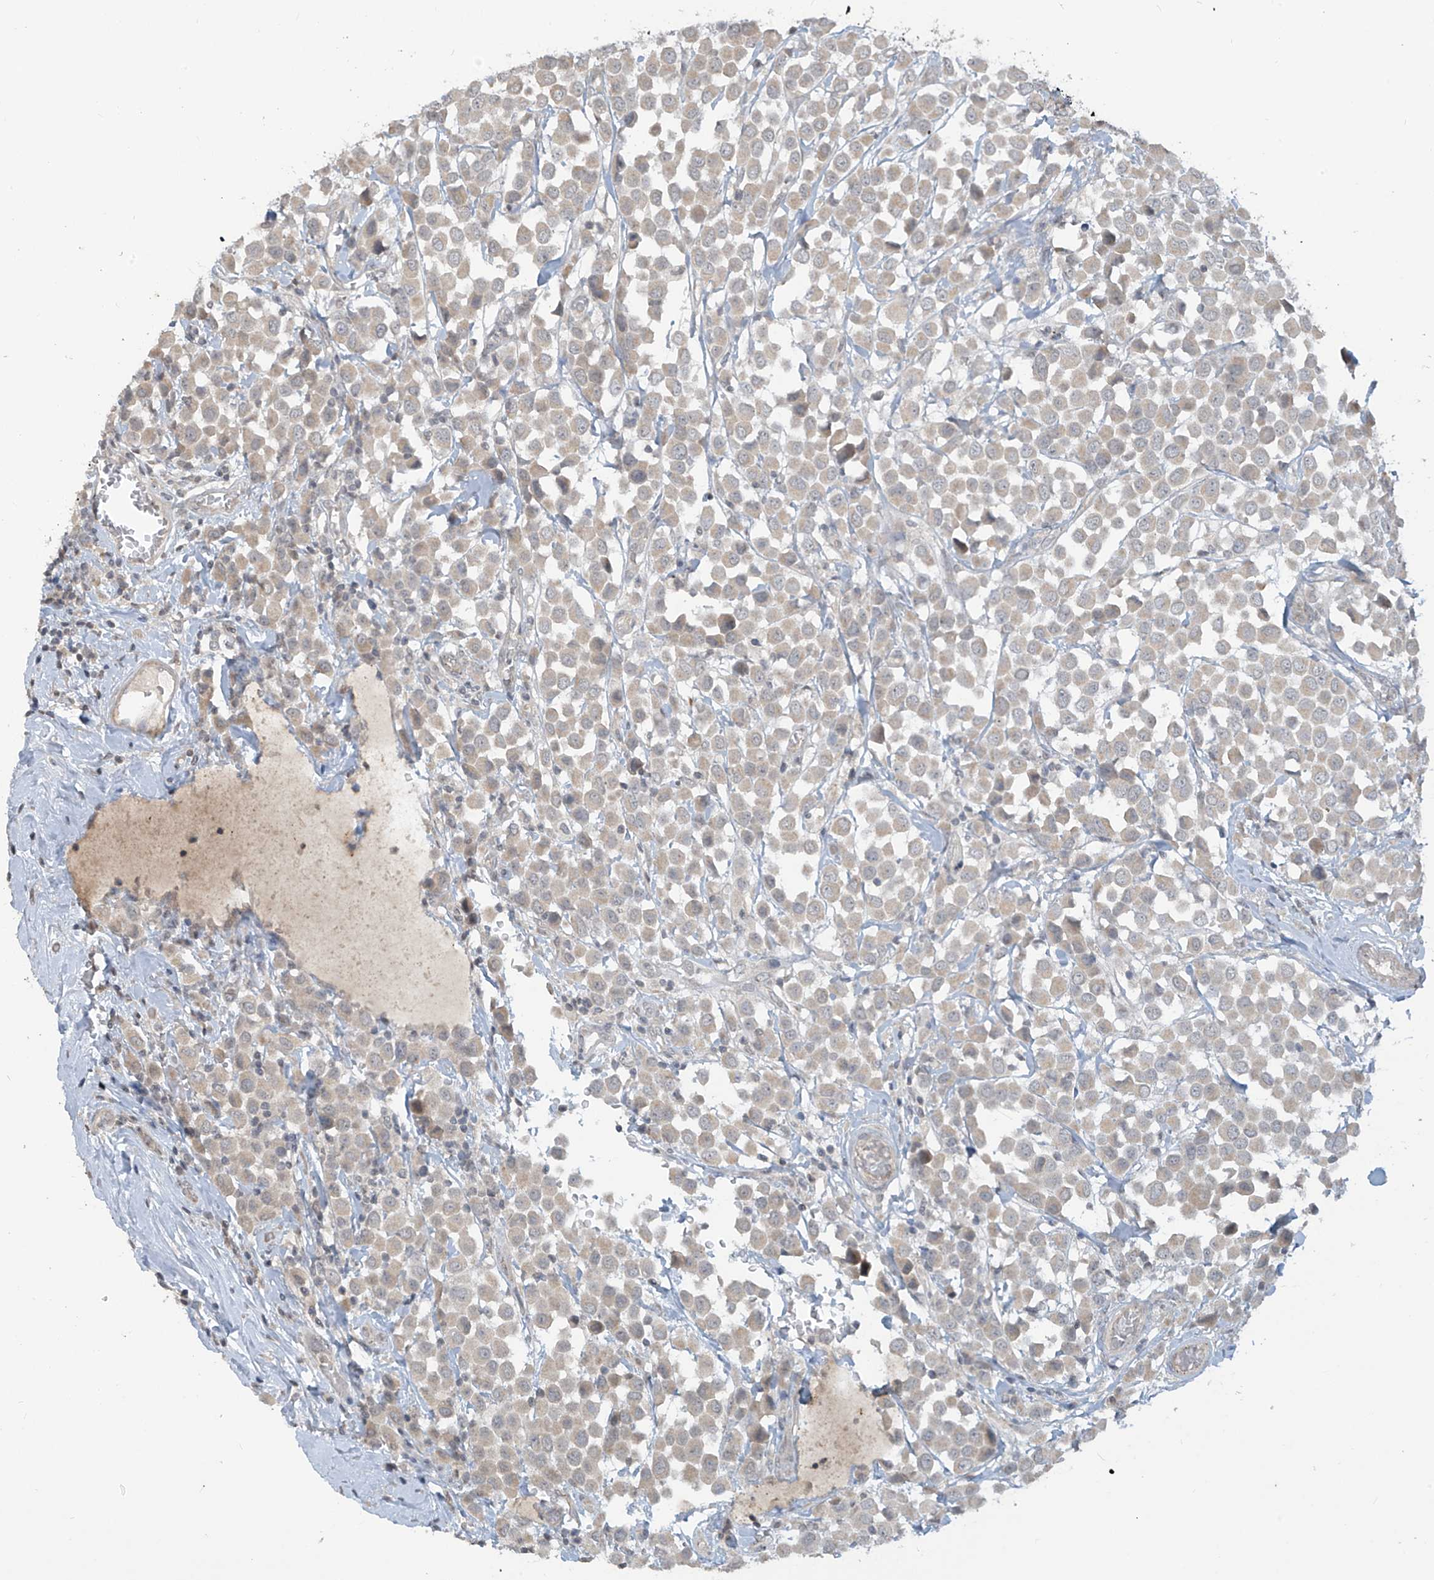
{"staining": {"intensity": "weak", "quantity": ">75%", "location": "cytoplasmic/membranous"}, "tissue": "breast cancer", "cell_type": "Tumor cells", "image_type": "cancer", "snomed": [{"axis": "morphology", "description": "Duct carcinoma"}, {"axis": "topography", "description": "Breast"}], "caption": "This micrograph shows IHC staining of human breast intraductal carcinoma, with low weak cytoplasmic/membranous staining in approximately >75% of tumor cells.", "gene": "DGKQ", "patient": {"sex": "female", "age": 61}}